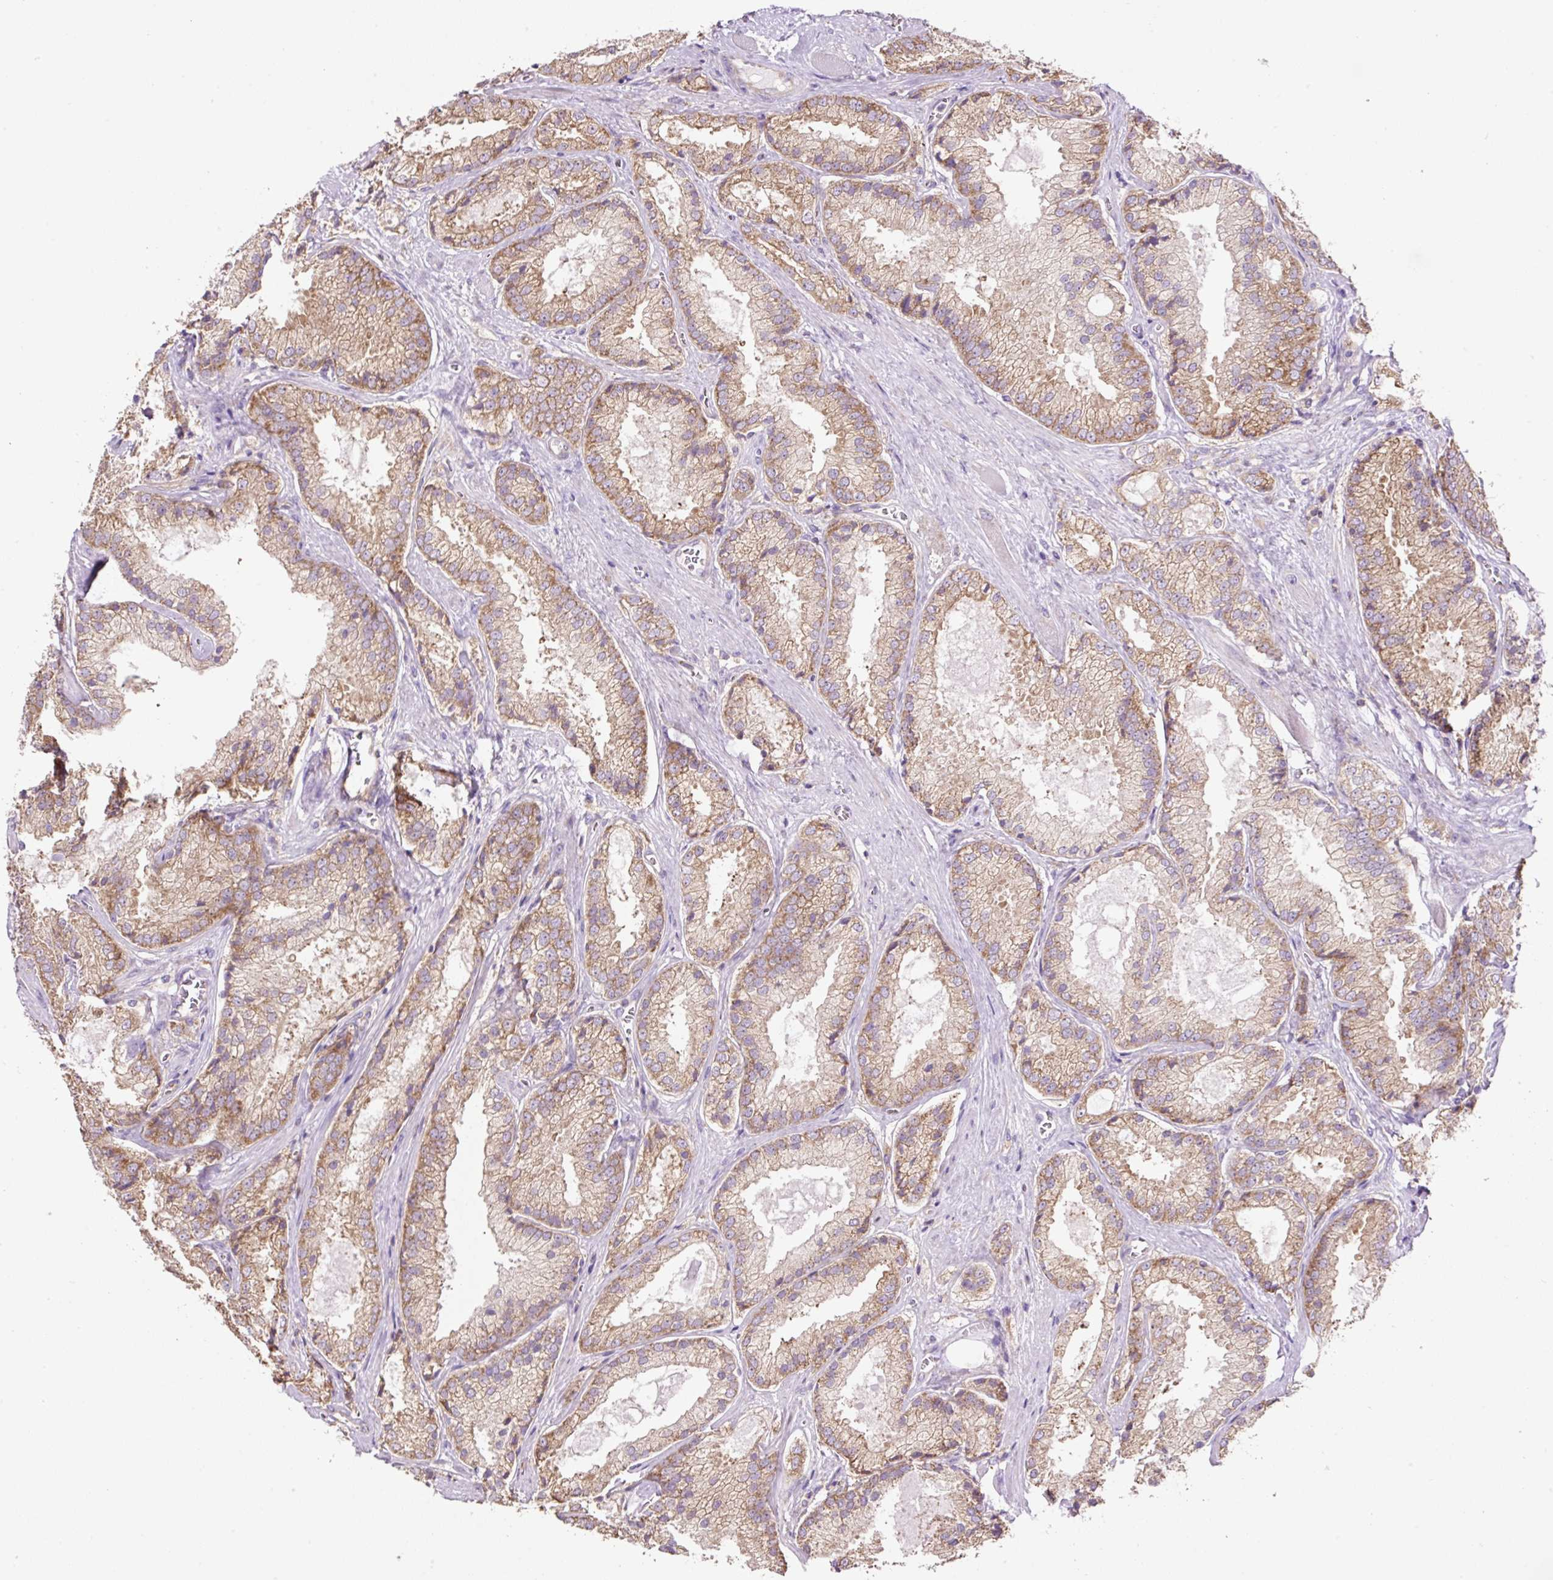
{"staining": {"intensity": "moderate", "quantity": ">75%", "location": "cytoplasmic/membranous"}, "tissue": "prostate cancer", "cell_type": "Tumor cells", "image_type": "cancer", "snomed": [{"axis": "morphology", "description": "Adenocarcinoma, High grade"}, {"axis": "topography", "description": "Prostate"}], "caption": "Immunohistochemical staining of prostate cancer exhibits medium levels of moderate cytoplasmic/membranous positivity in approximately >75% of tumor cells. The staining was performed using DAB (3,3'-diaminobenzidine), with brown indicating positive protein expression. Nuclei are stained blue with hematoxylin.", "gene": "RPS23", "patient": {"sex": "male", "age": 68}}